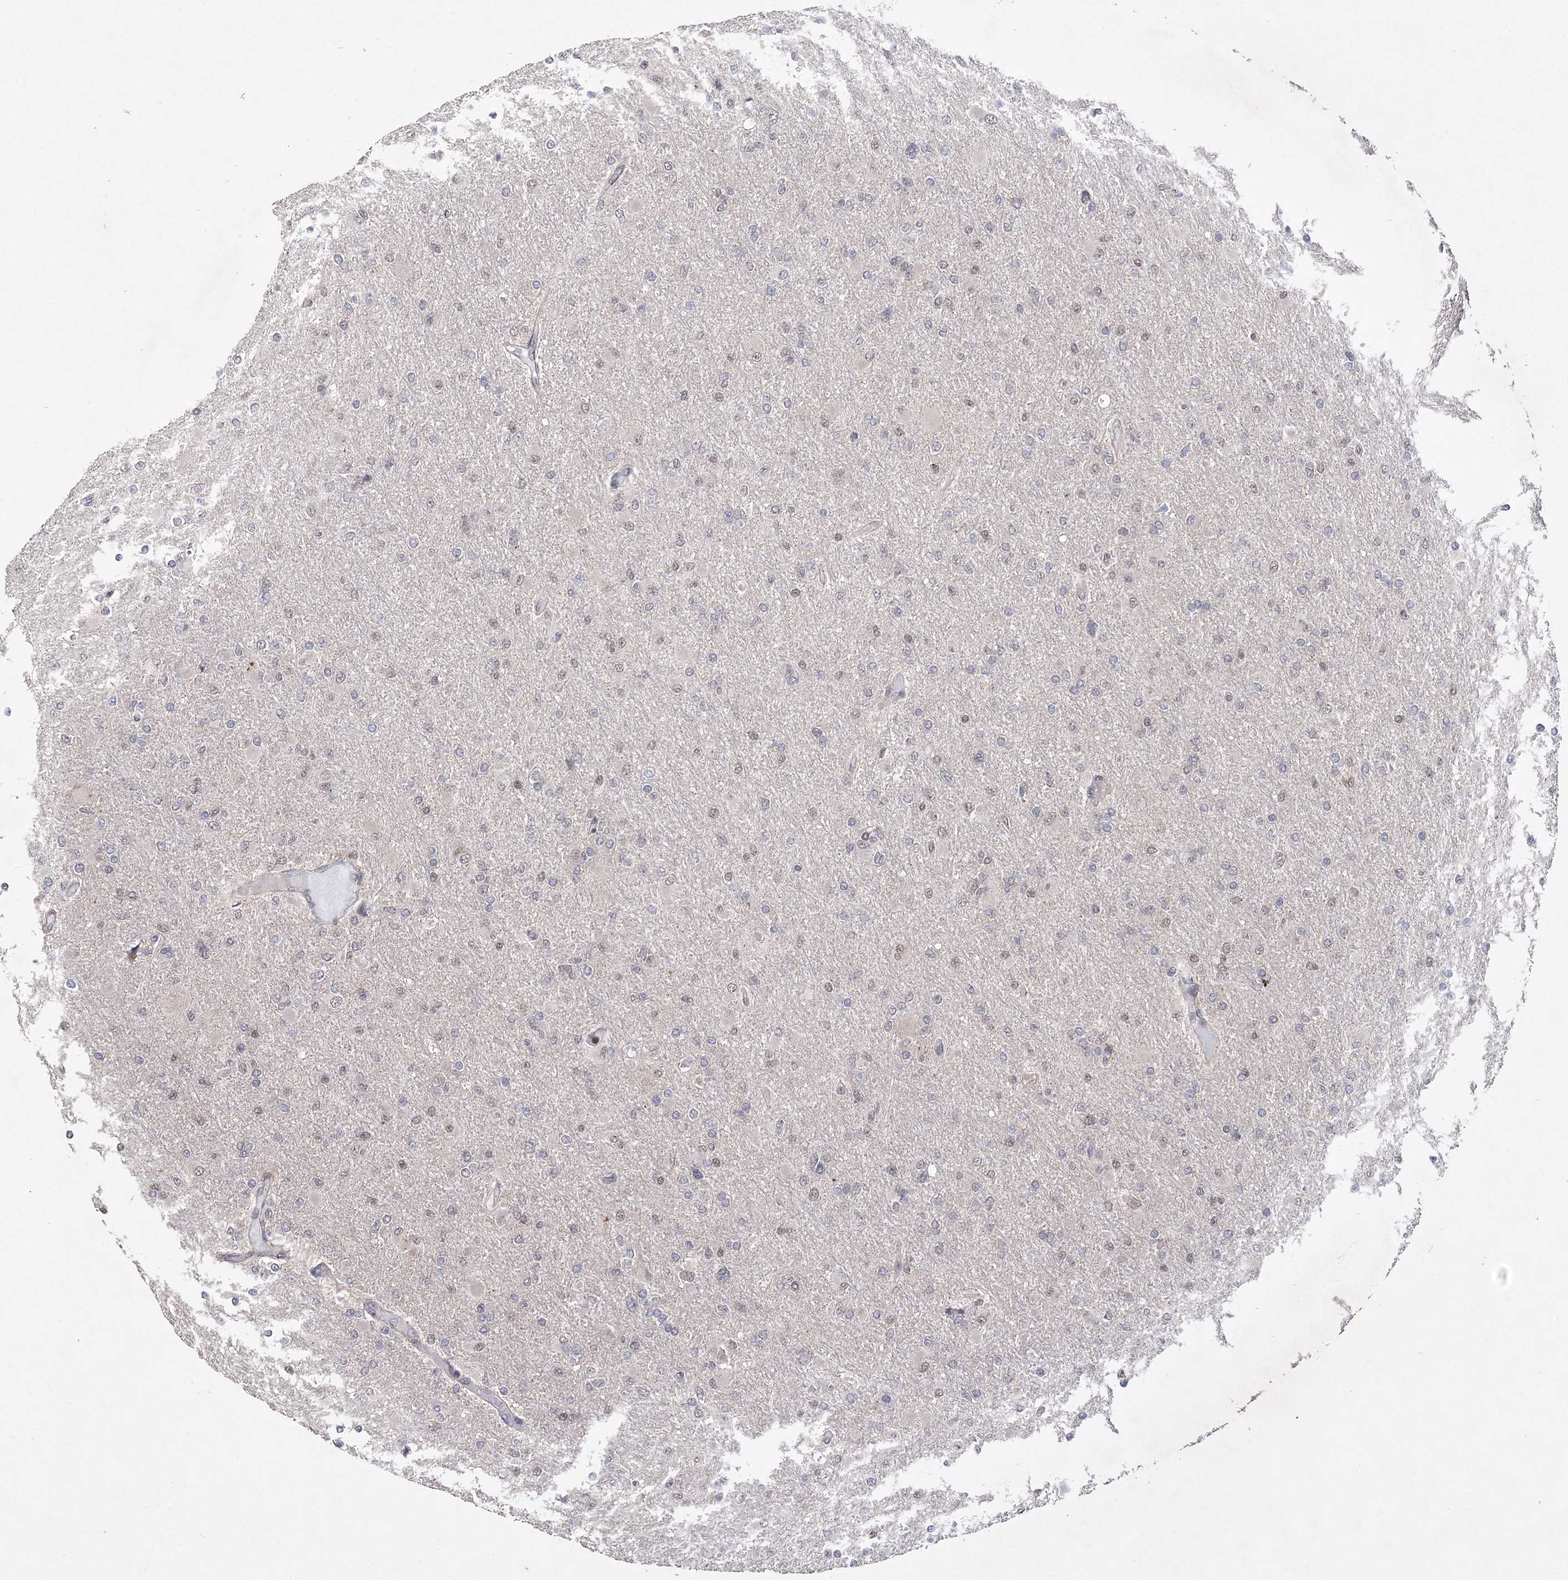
{"staining": {"intensity": "negative", "quantity": "none", "location": "none"}, "tissue": "glioma", "cell_type": "Tumor cells", "image_type": "cancer", "snomed": [{"axis": "morphology", "description": "Glioma, malignant, High grade"}, {"axis": "topography", "description": "Cerebral cortex"}], "caption": "A high-resolution micrograph shows IHC staining of glioma, which displays no significant staining in tumor cells.", "gene": "BOD1L1", "patient": {"sex": "female", "age": 36}}